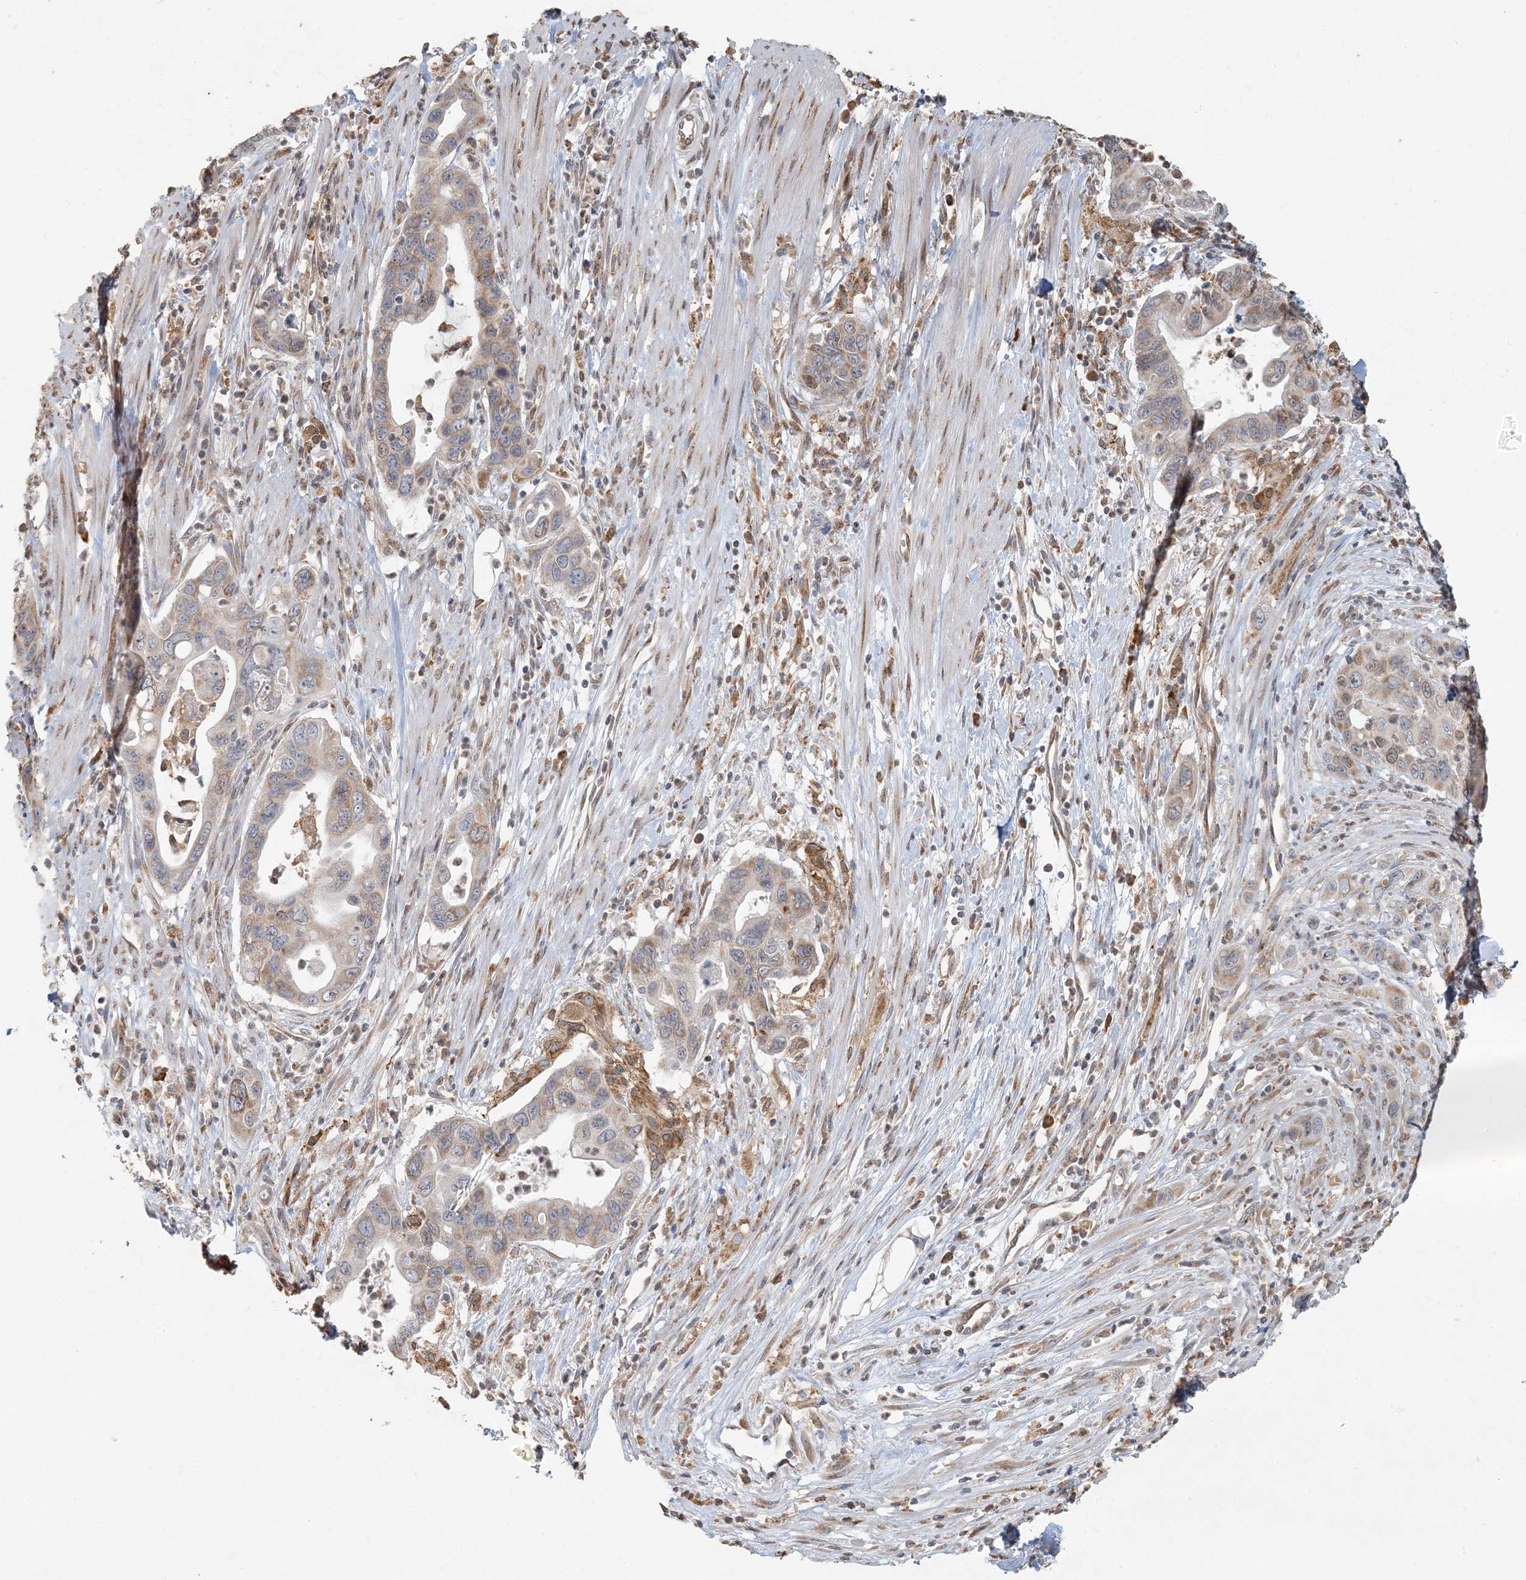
{"staining": {"intensity": "weak", "quantity": "25%-75%", "location": "cytoplasmic/membranous"}, "tissue": "pancreatic cancer", "cell_type": "Tumor cells", "image_type": "cancer", "snomed": [{"axis": "morphology", "description": "Adenocarcinoma, NOS"}, {"axis": "topography", "description": "Pancreas"}], "caption": "Immunohistochemical staining of human pancreatic adenocarcinoma shows low levels of weak cytoplasmic/membranous protein positivity in approximately 25%-75% of tumor cells.", "gene": "AK9", "patient": {"sex": "female", "age": 71}}